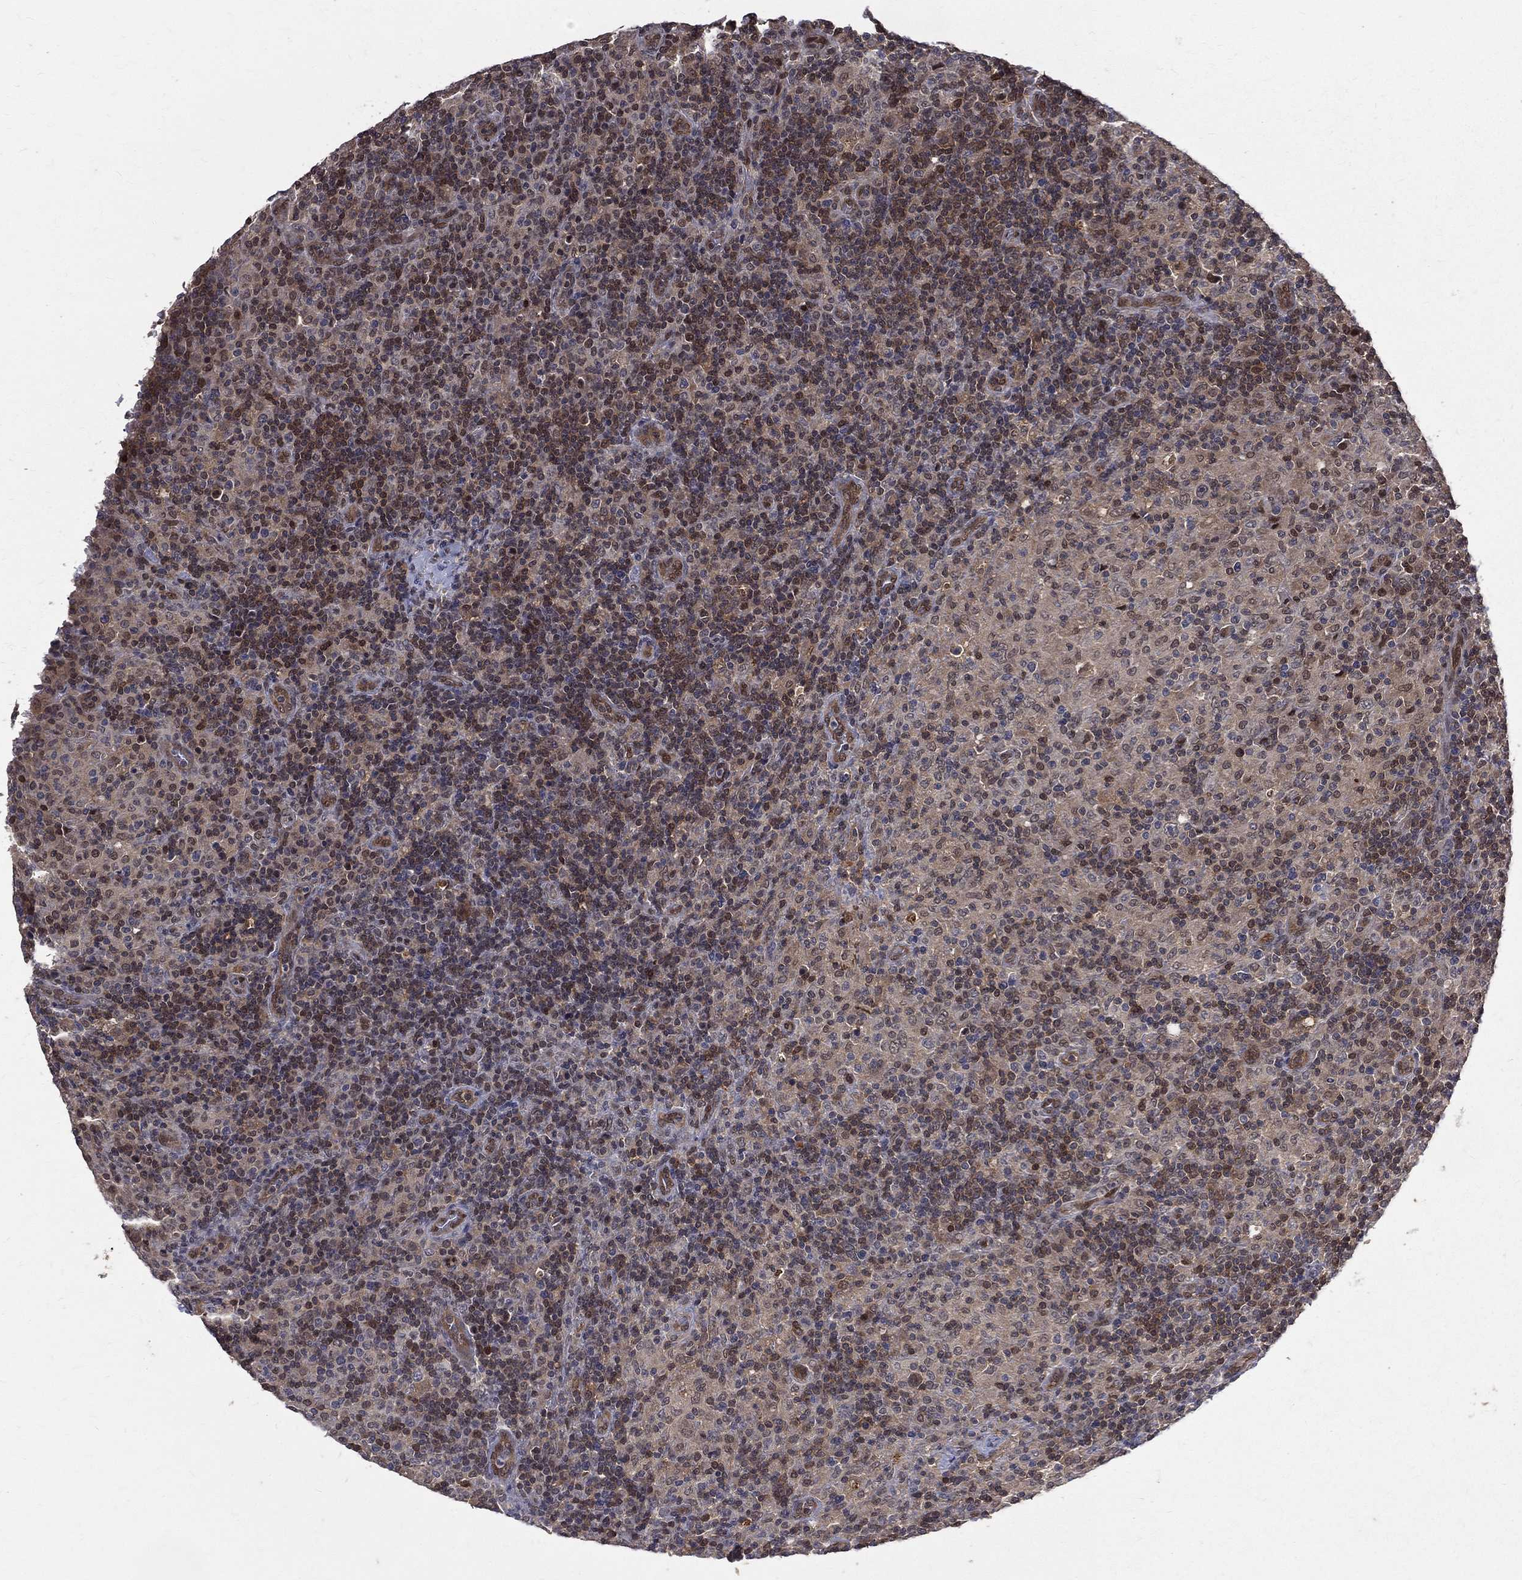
{"staining": {"intensity": "moderate", "quantity": "<25%", "location": "nuclear"}, "tissue": "lymphoma", "cell_type": "Tumor cells", "image_type": "cancer", "snomed": [{"axis": "morphology", "description": "Hodgkin's disease, NOS"}, {"axis": "topography", "description": "Lymph node"}], "caption": "IHC micrograph of neoplastic tissue: Hodgkin's disease stained using immunohistochemistry displays low levels of moderate protein expression localized specifically in the nuclear of tumor cells, appearing as a nuclear brown color.", "gene": "GMPR2", "patient": {"sex": "male", "age": 70}}